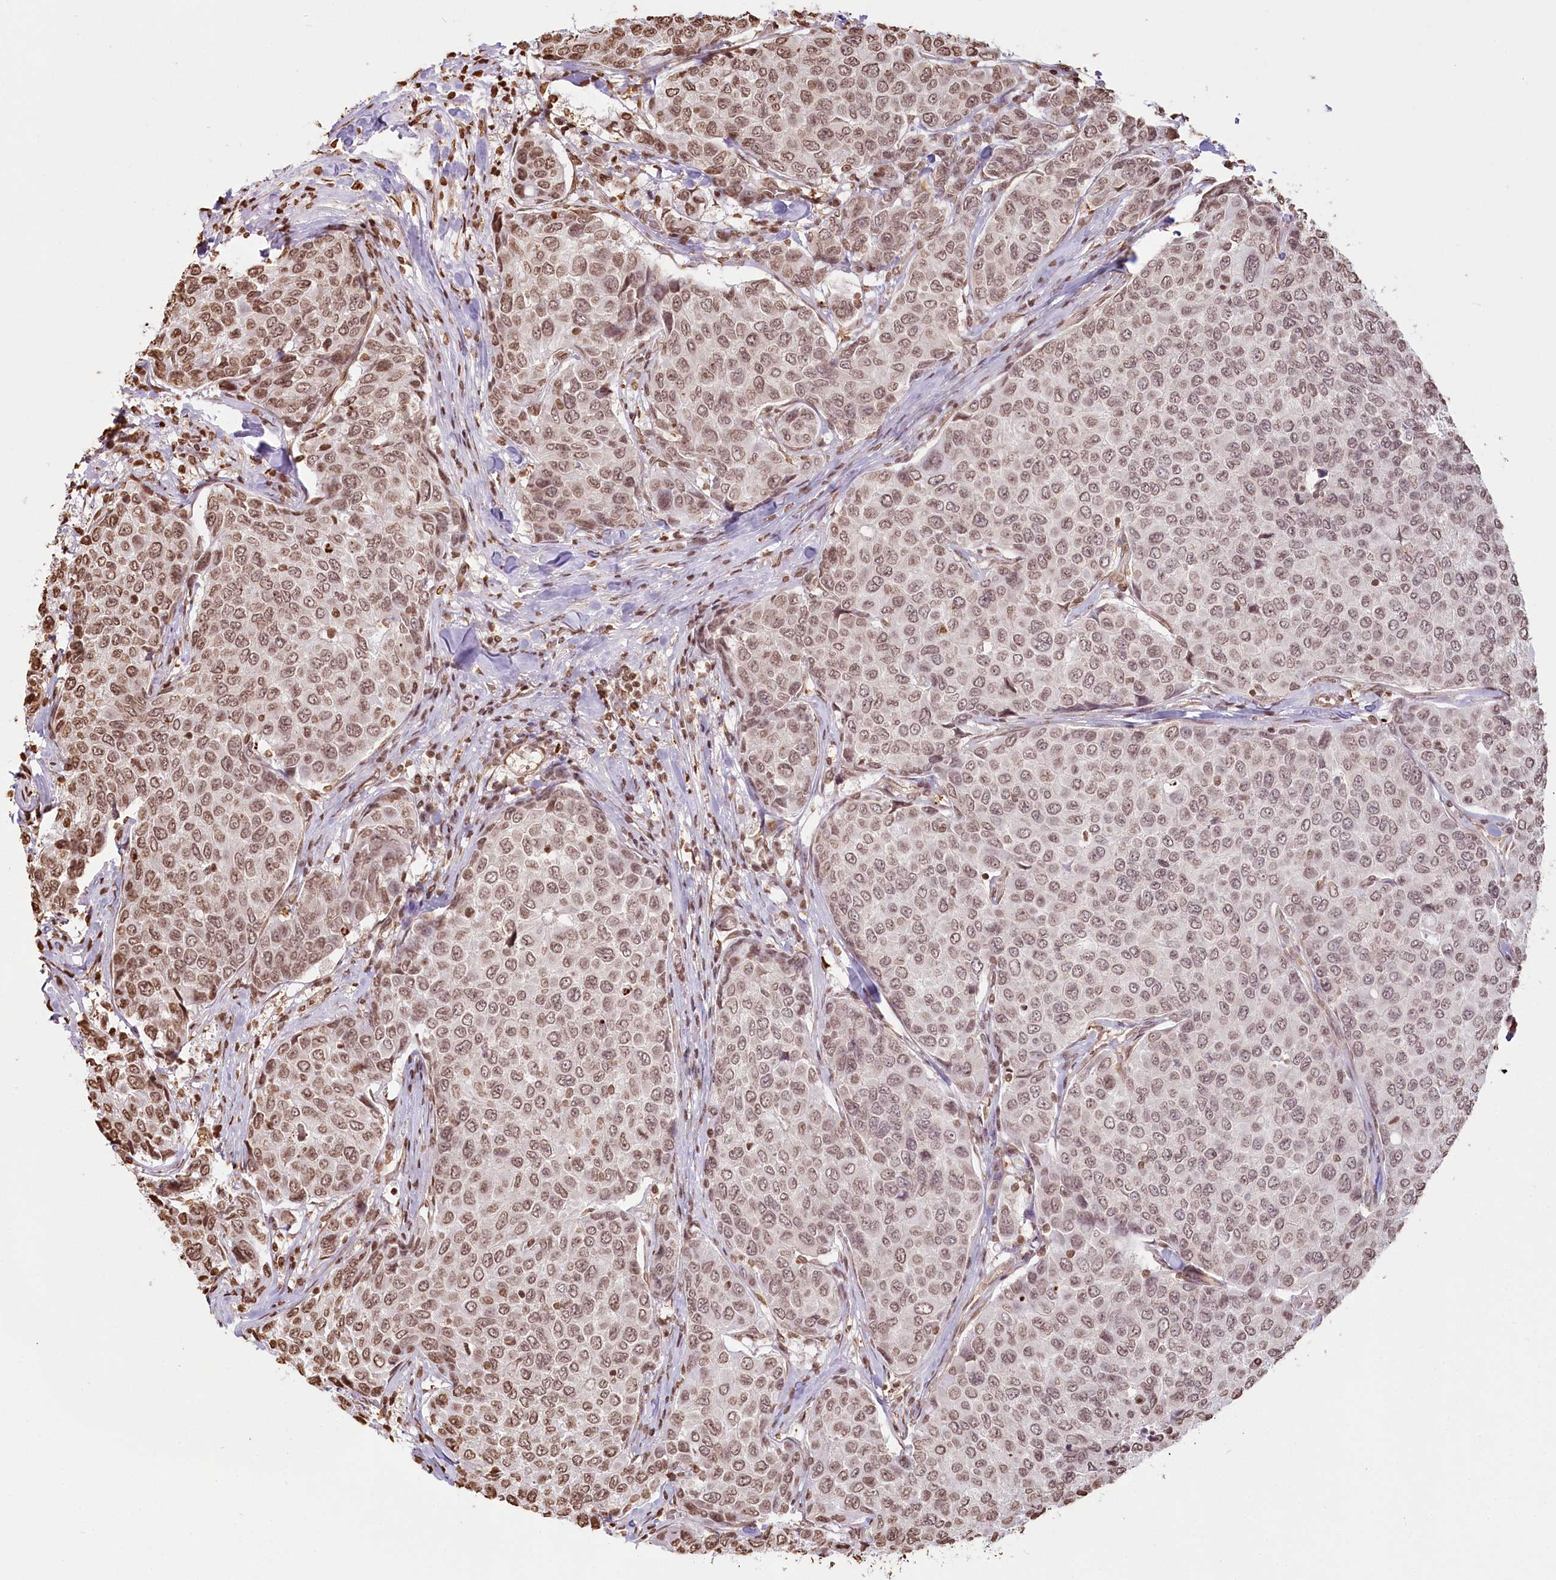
{"staining": {"intensity": "moderate", "quantity": ">75%", "location": "nuclear"}, "tissue": "breast cancer", "cell_type": "Tumor cells", "image_type": "cancer", "snomed": [{"axis": "morphology", "description": "Duct carcinoma"}, {"axis": "topography", "description": "Breast"}], "caption": "IHC (DAB (3,3'-diaminobenzidine)) staining of breast cancer demonstrates moderate nuclear protein expression in about >75% of tumor cells.", "gene": "FAM13A", "patient": {"sex": "female", "age": 55}}